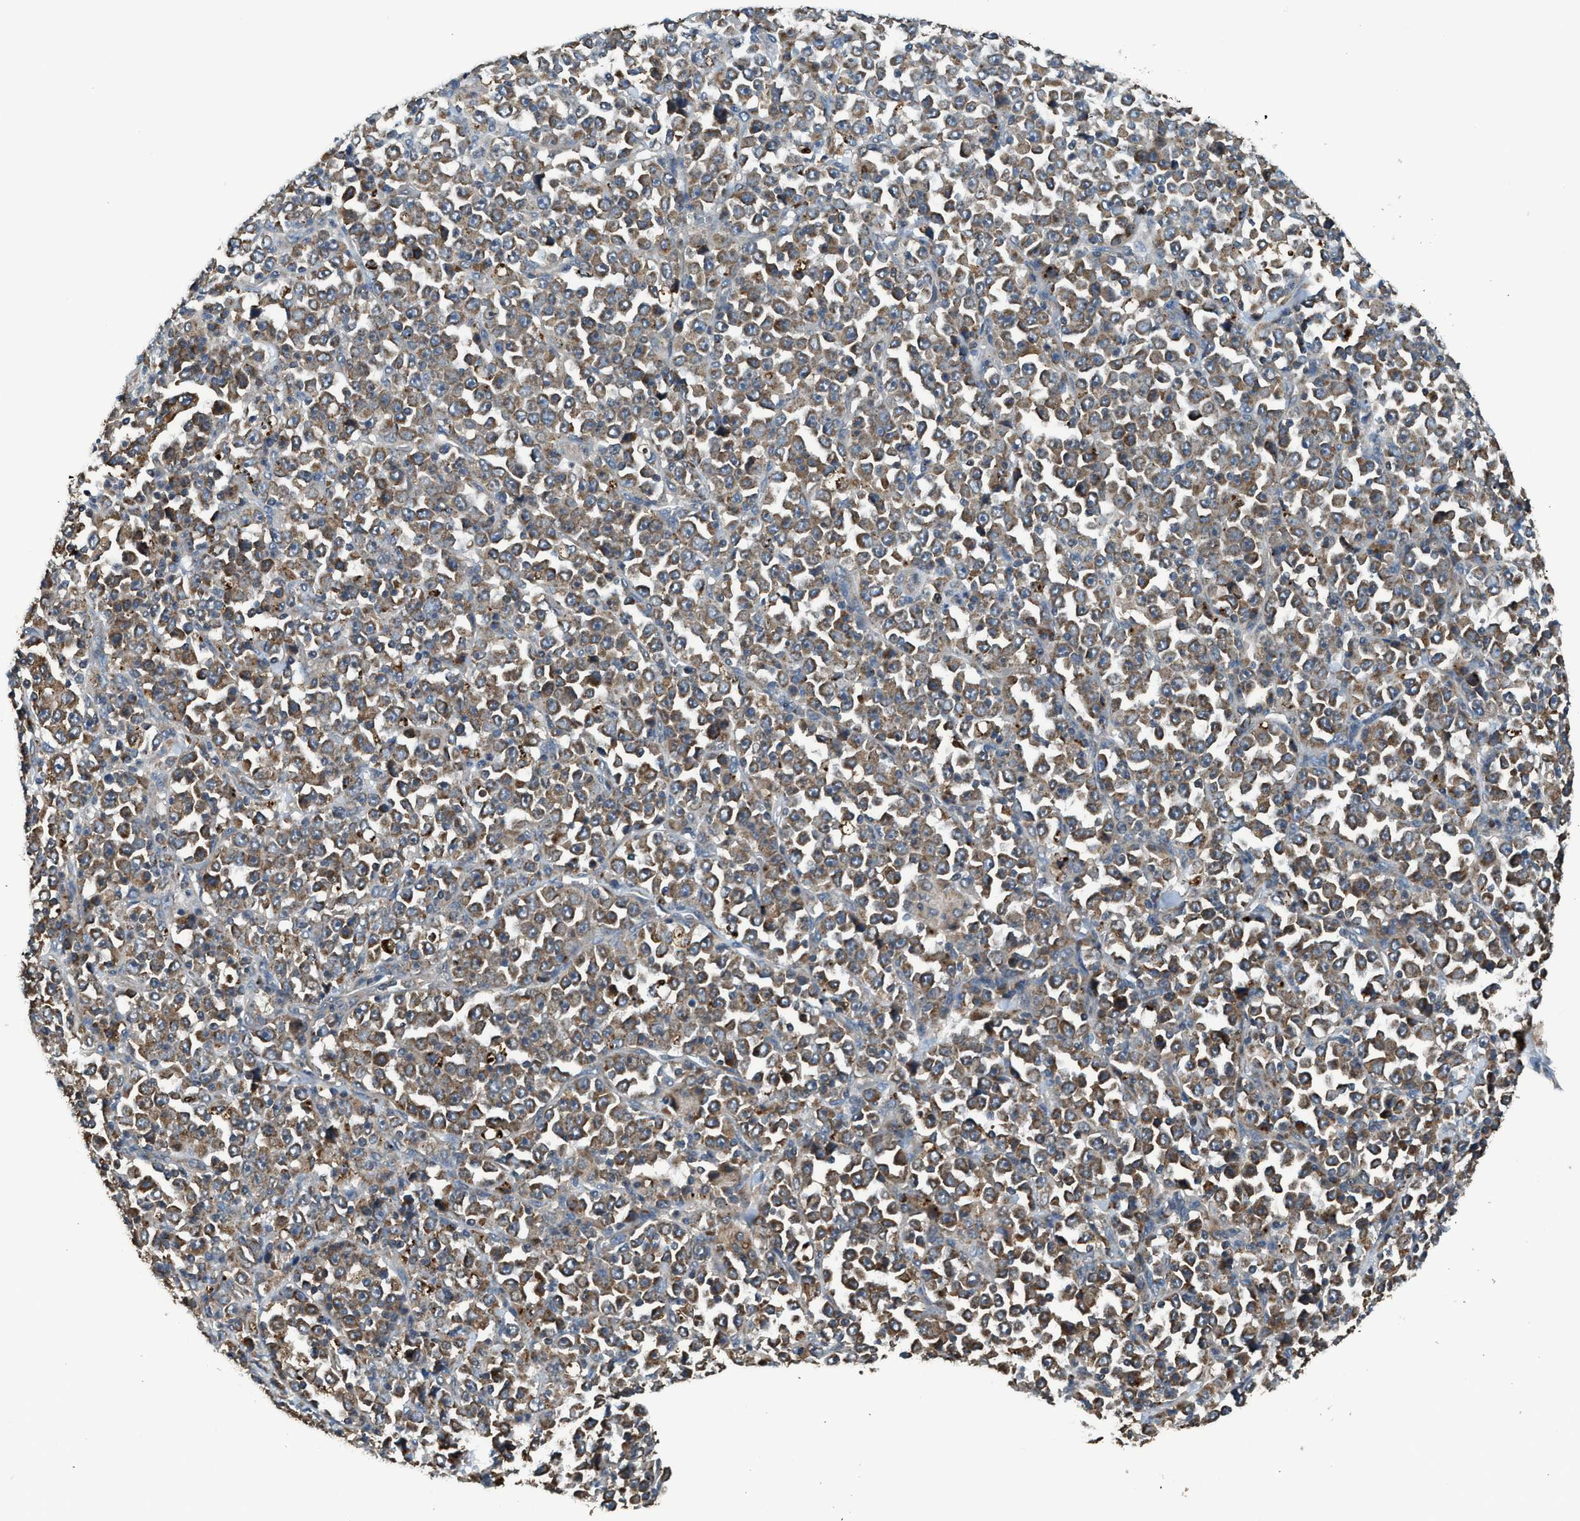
{"staining": {"intensity": "moderate", "quantity": ">75%", "location": "cytoplasmic/membranous"}, "tissue": "stomach cancer", "cell_type": "Tumor cells", "image_type": "cancer", "snomed": [{"axis": "morphology", "description": "Normal tissue, NOS"}, {"axis": "morphology", "description": "Adenocarcinoma, NOS"}, {"axis": "topography", "description": "Stomach, upper"}, {"axis": "topography", "description": "Stomach"}], "caption": "Immunohistochemistry (DAB) staining of stomach cancer displays moderate cytoplasmic/membranous protein staining in about >75% of tumor cells.", "gene": "STARD3", "patient": {"sex": "male", "age": 59}}